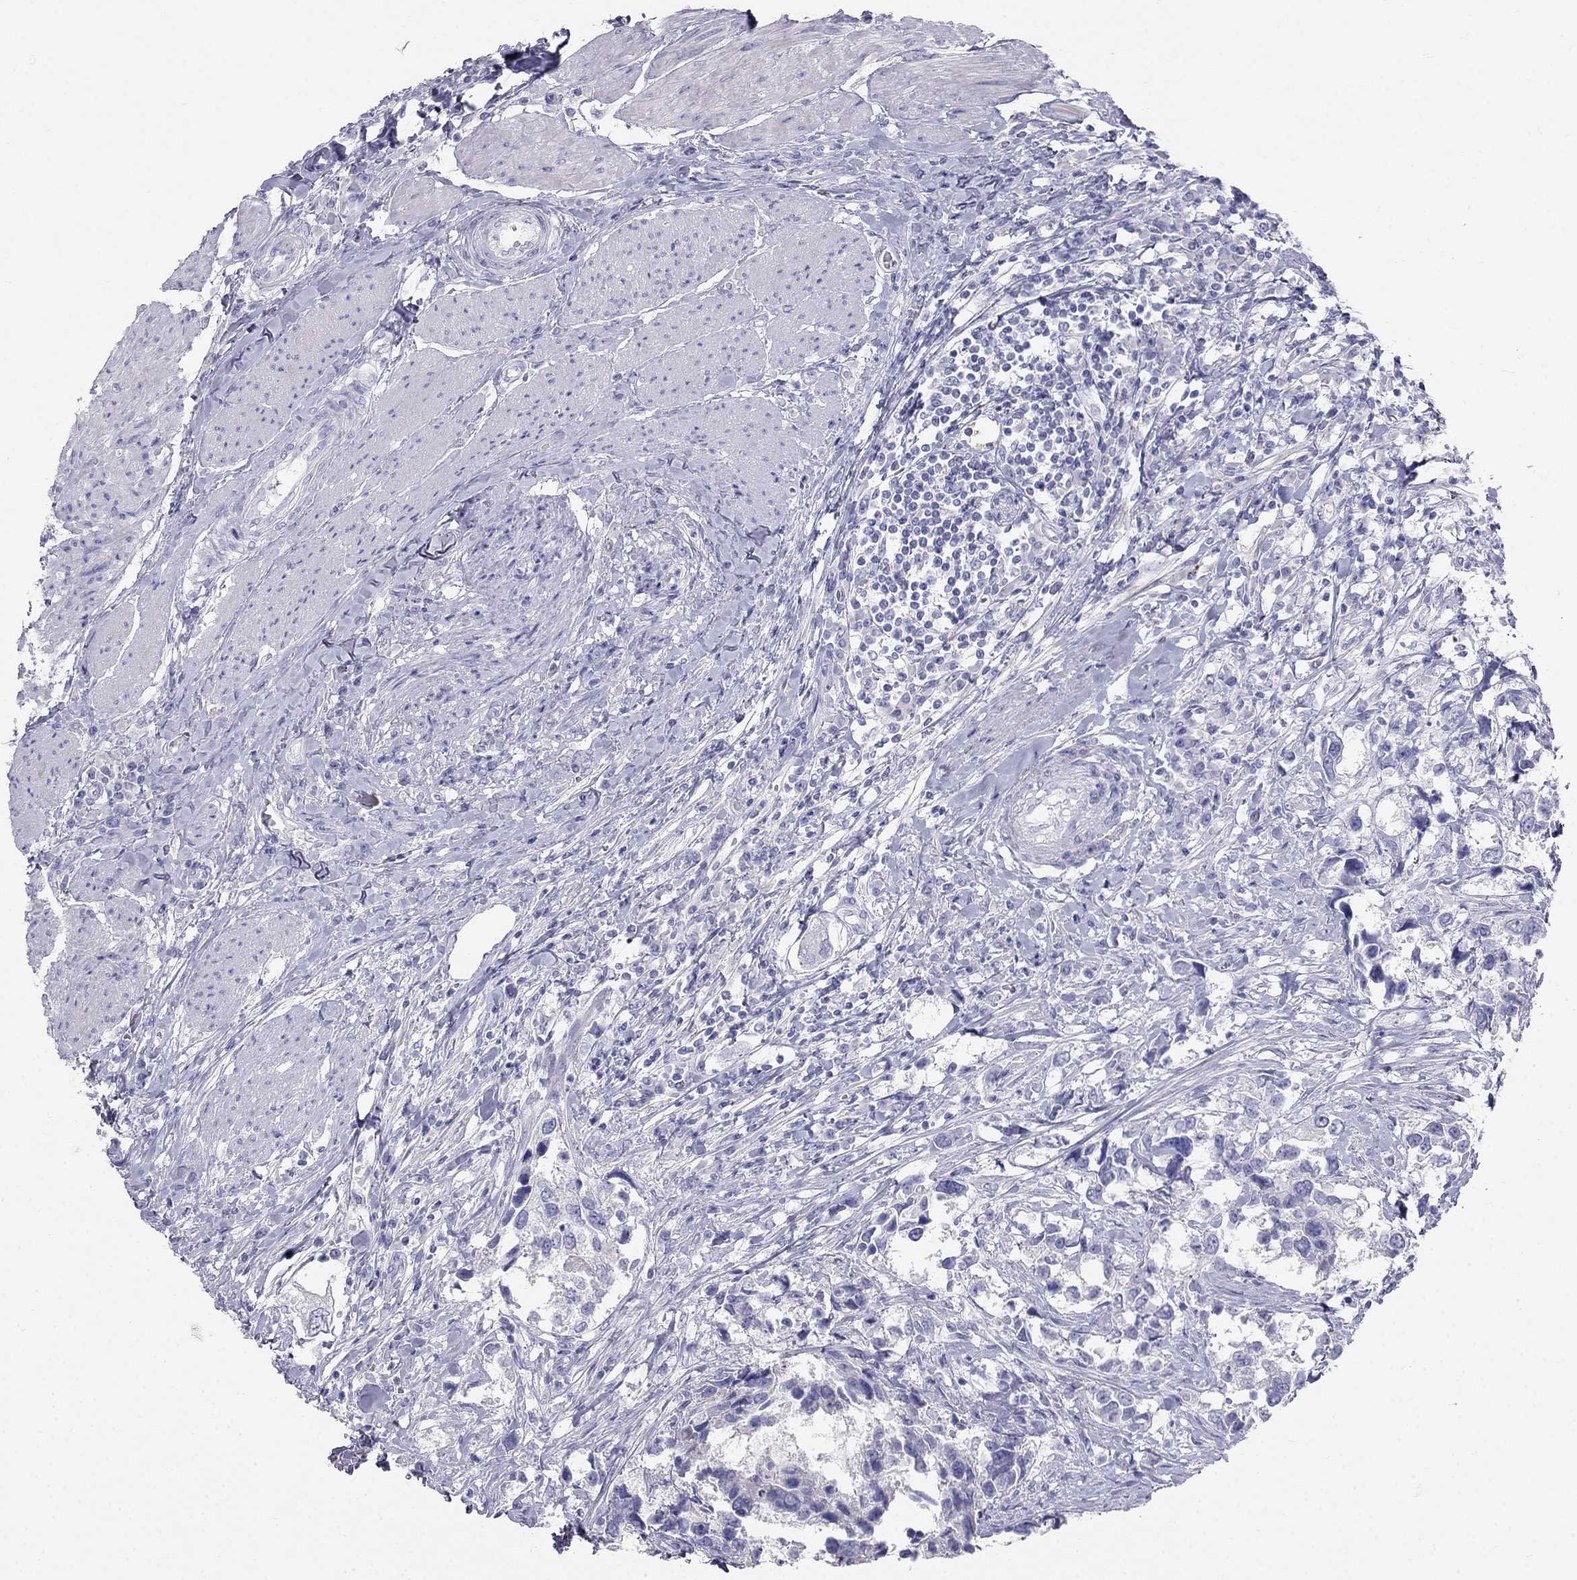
{"staining": {"intensity": "negative", "quantity": "none", "location": "none"}, "tissue": "urothelial cancer", "cell_type": "Tumor cells", "image_type": "cancer", "snomed": [{"axis": "morphology", "description": "Urothelial carcinoma, NOS"}, {"axis": "morphology", "description": "Urothelial carcinoma, High grade"}, {"axis": "topography", "description": "Urinary bladder"}], "caption": "DAB immunohistochemical staining of human transitional cell carcinoma shows no significant positivity in tumor cells. (DAB immunohistochemistry with hematoxylin counter stain).", "gene": "RFLNA", "patient": {"sex": "male", "age": 63}}